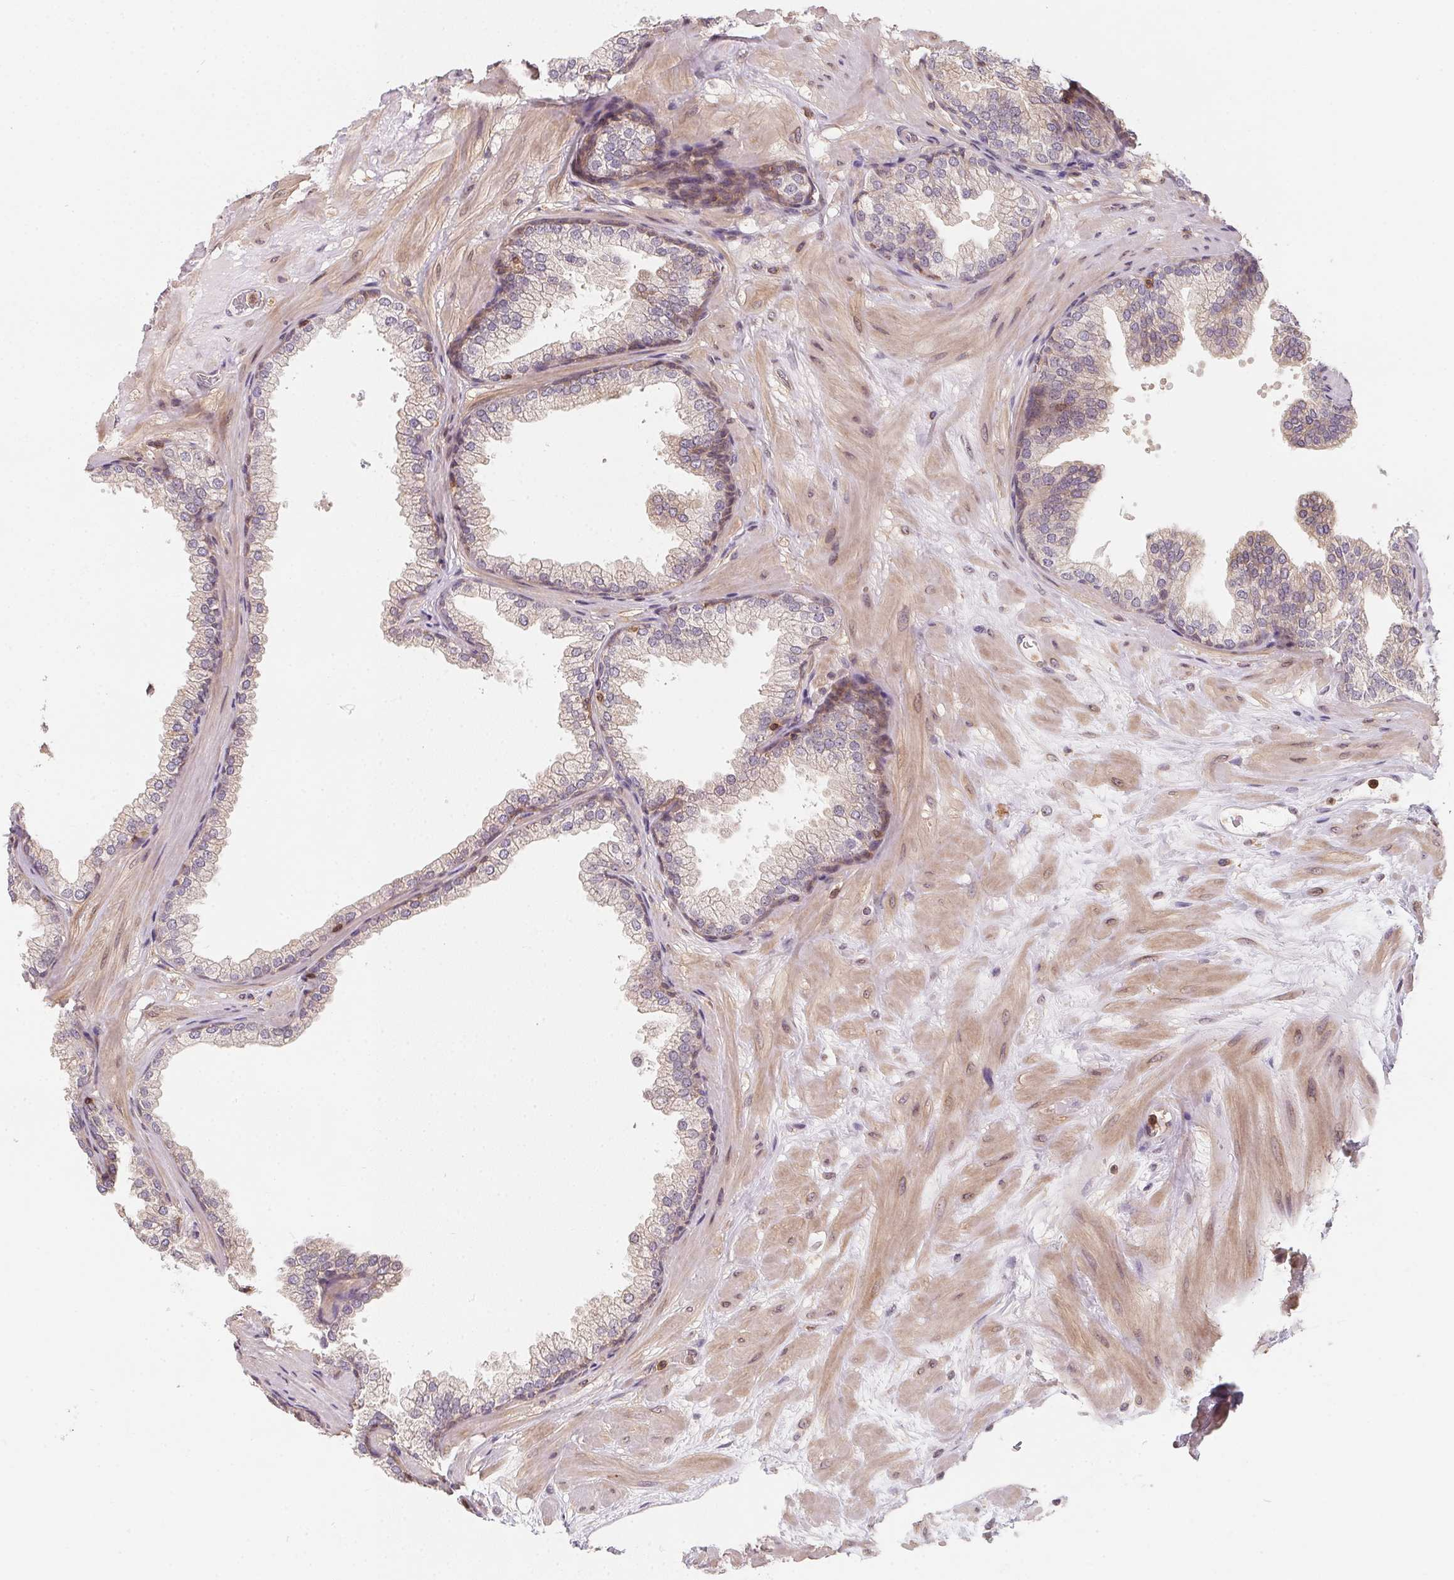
{"staining": {"intensity": "moderate", "quantity": "<25%", "location": "cytoplasmic/membranous"}, "tissue": "prostate", "cell_type": "Glandular cells", "image_type": "normal", "snomed": [{"axis": "morphology", "description": "Normal tissue, NOS"}, {"axis": "topography", "description": "Prostate"}], "caption": "High-power microscopy captured an immunohistochemistry (IHC) histopathology image of benign prostate, revealing moderate cytoplasmic/membranous staining in approximately <25% of glandular cells.", "gene": "ANKRD13A", "patient": {"sex": "male", "age": 37}}